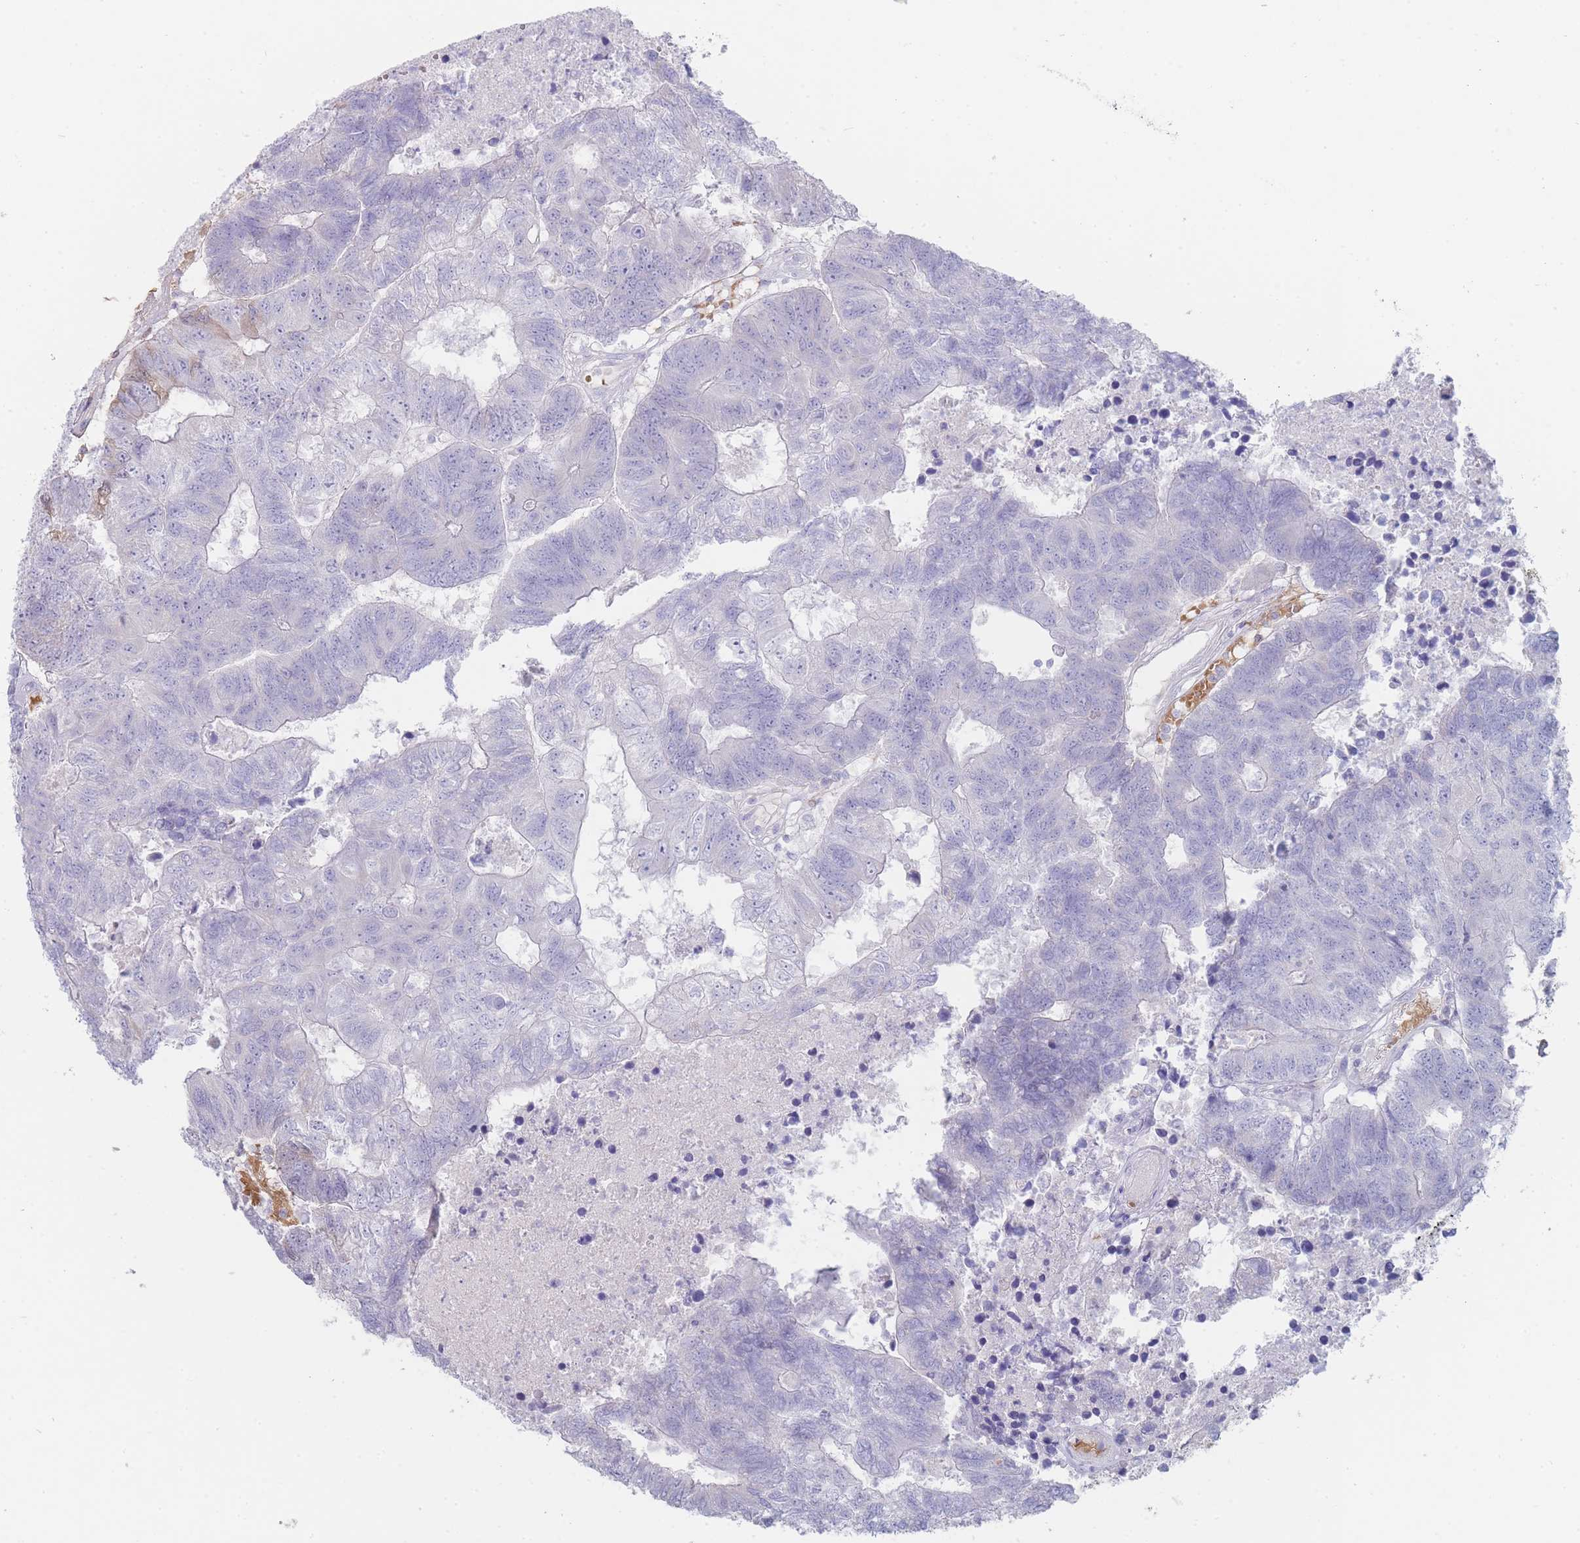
{"staining": {"intensity": "negative", "quantity": "none", "location": "none"}, "tissue": "colorectal cancer", "cell_type": "Tumor cells", "image_type": "cancer", "snomed": [{"axis": "morphology", "description": "Adenocarcinoma, NOS"}, {"axis": "topography", "description": "Colon"}], "caption": "An immunohistochemistry (IHC) photomicrograph of colorectal cancer (adenocarcinoma) is shown. There is no staining in tumor cells of colorectal cancer (adenocarcinoma).", "gene": "HBG2", "patient": {"sex": "female", "age": 48}}